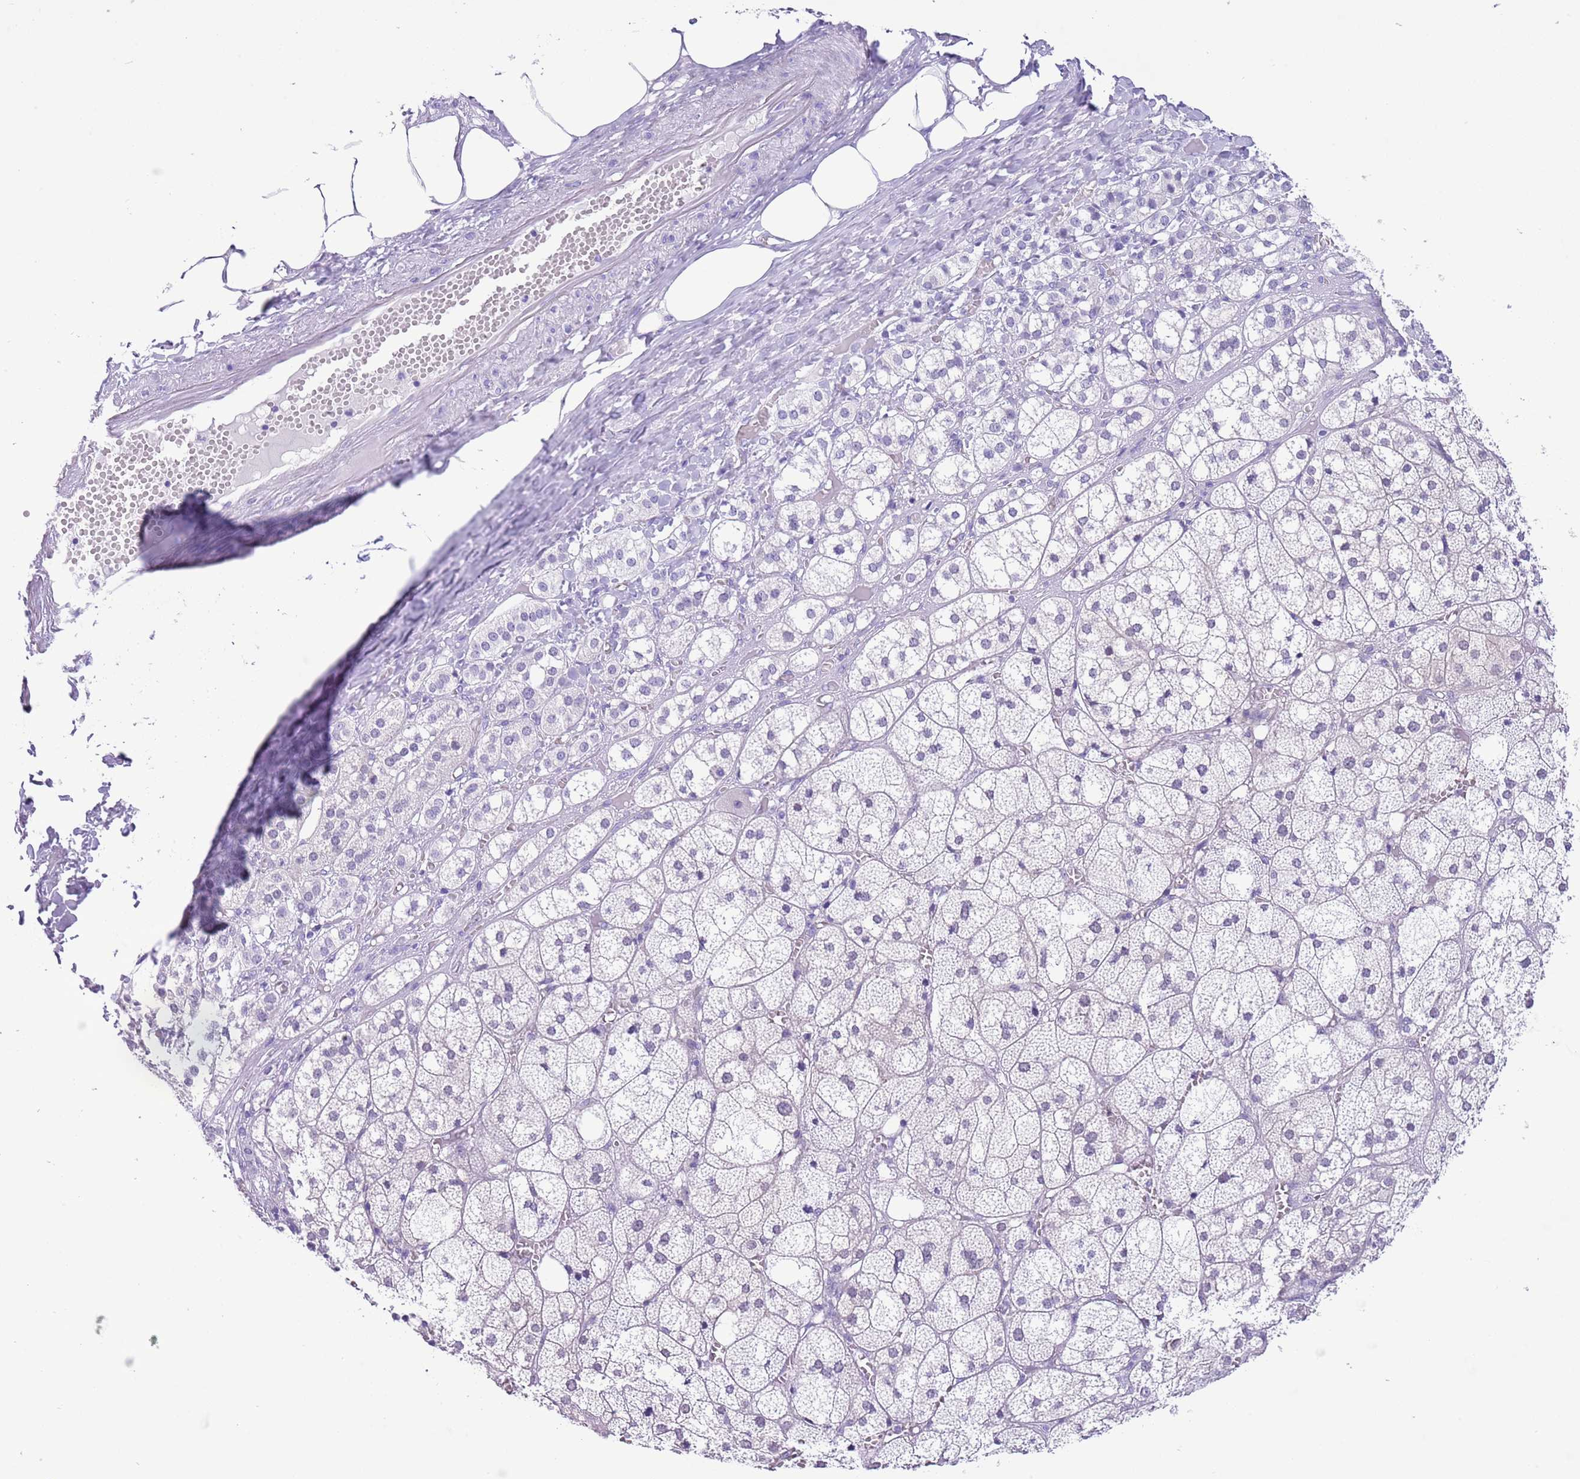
{"staining": {"intensity": "negative", "quantity": "none", "location": "none"}, "tissue": "adrenal gland", "cell_type": "Glandular cells", "image_type": "normal", "snomed": [{"axis": "morphology", "description": "Normal tissue, NOS"}, {"axis": "topography", "description": "Adrenal gland"}], "caption": "DAB (3,3'-diaminobenzidine) immunohistochemical staining of normal human adrenal gland exhibits no significant staining in glandular cells.", "gene": "TMEM185A", "patient": {"sex": "female", "age": 61}}